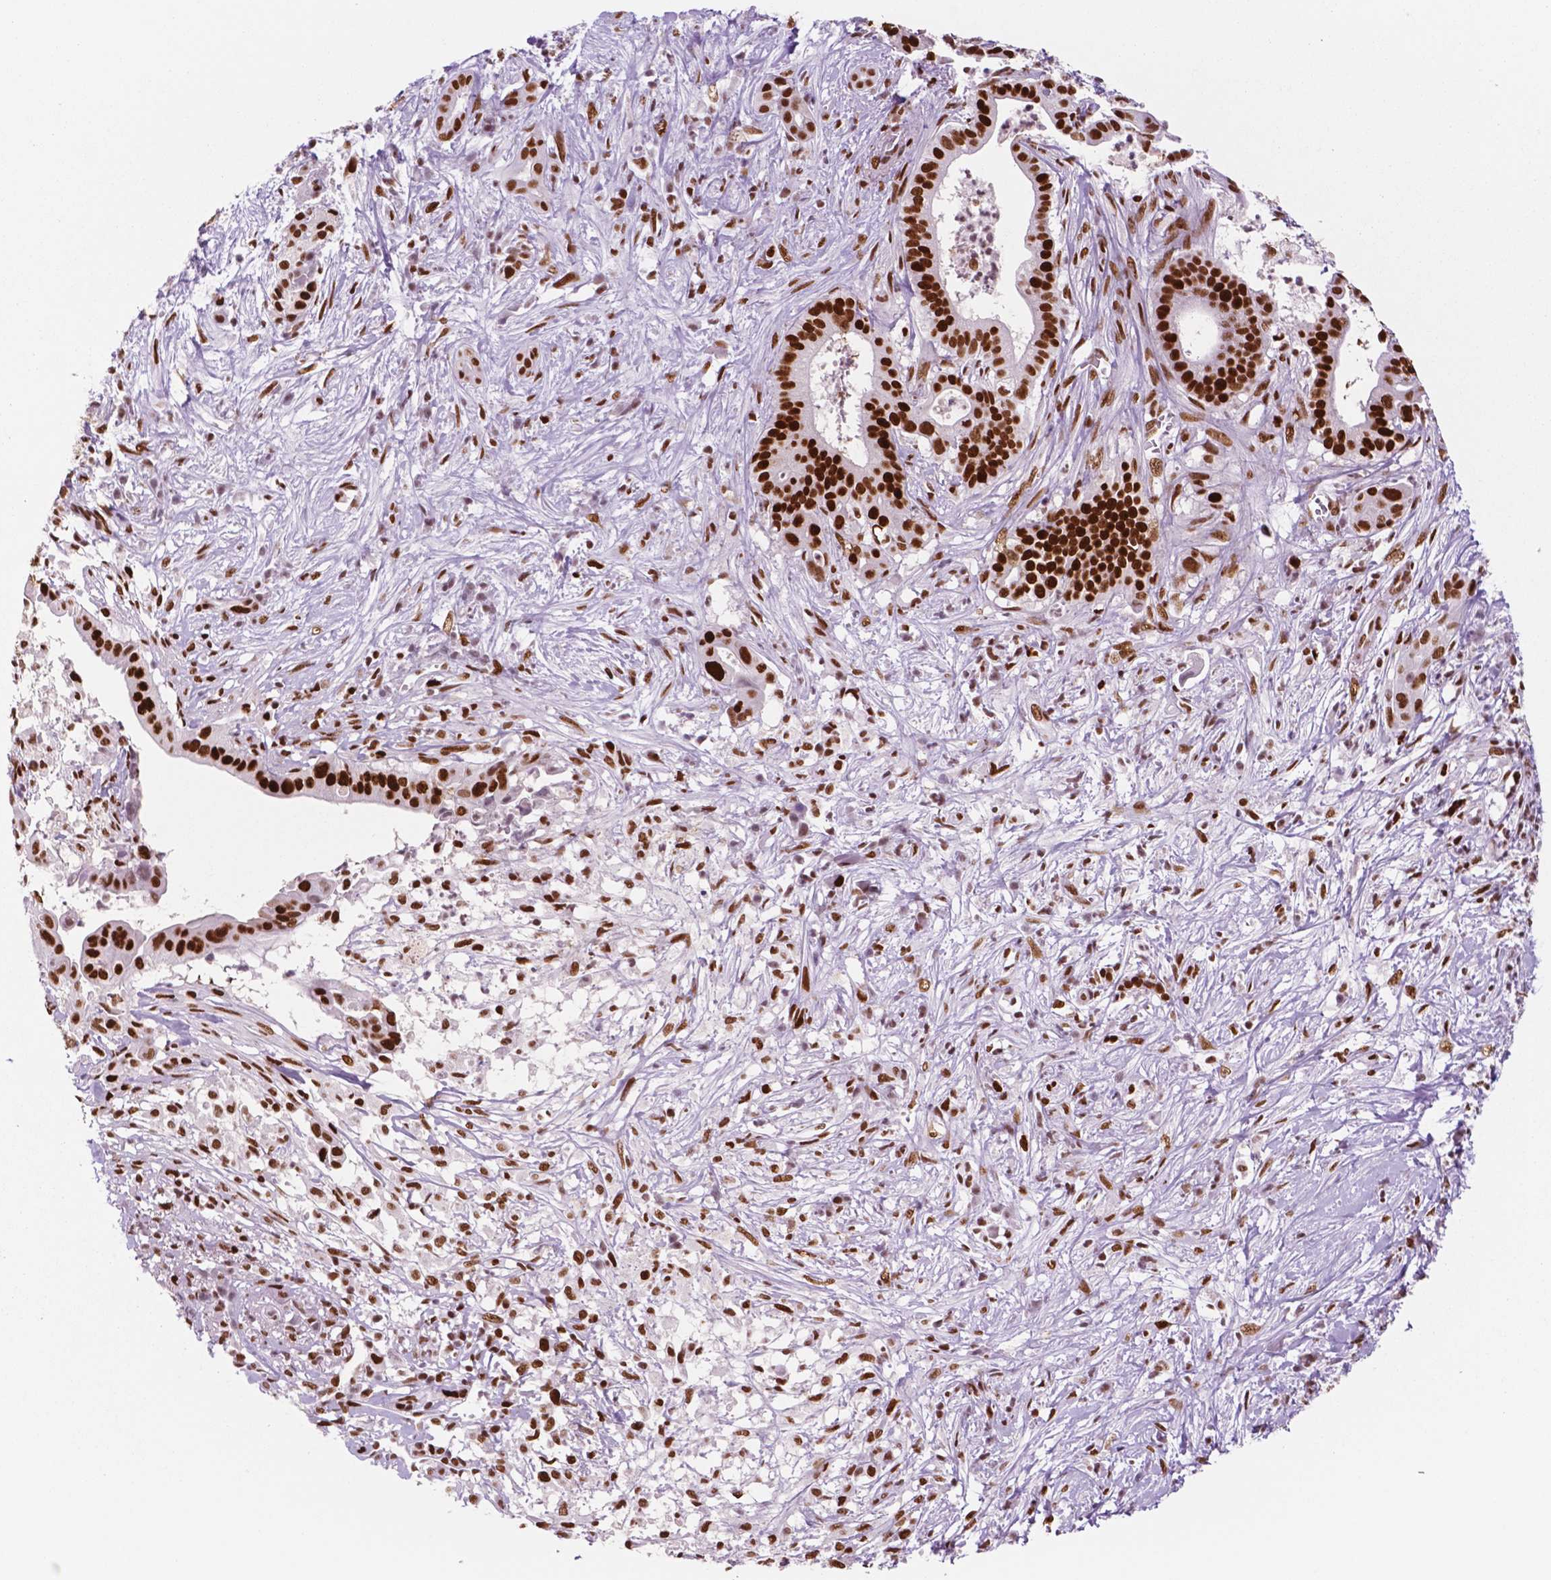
{"staining": {"intensity": "strong", "quantity": ">75%", "location": "nuclear"}, "tissue": "pancreatic cancer", "cell_type": "Tumor cells", "image_type": "cancer", "snomed": [{"axis": "morphology", "description": "Adenocarcinoma, NOS"}, {"axis": "topography", "description": "Pancreas"}], "caption": "Pancreatic adenocarcinoma stained with DAB (3,3'-diaminobenzidine) immunohistochemistry (IHC) displays high levels of strong nuclear expression in approximately >75% of tumor cells. (Brightfield microscopy of DAB IHC at high magnification).", "gene": "MSH6", "patient": {"sex": "male", "age": 61}}